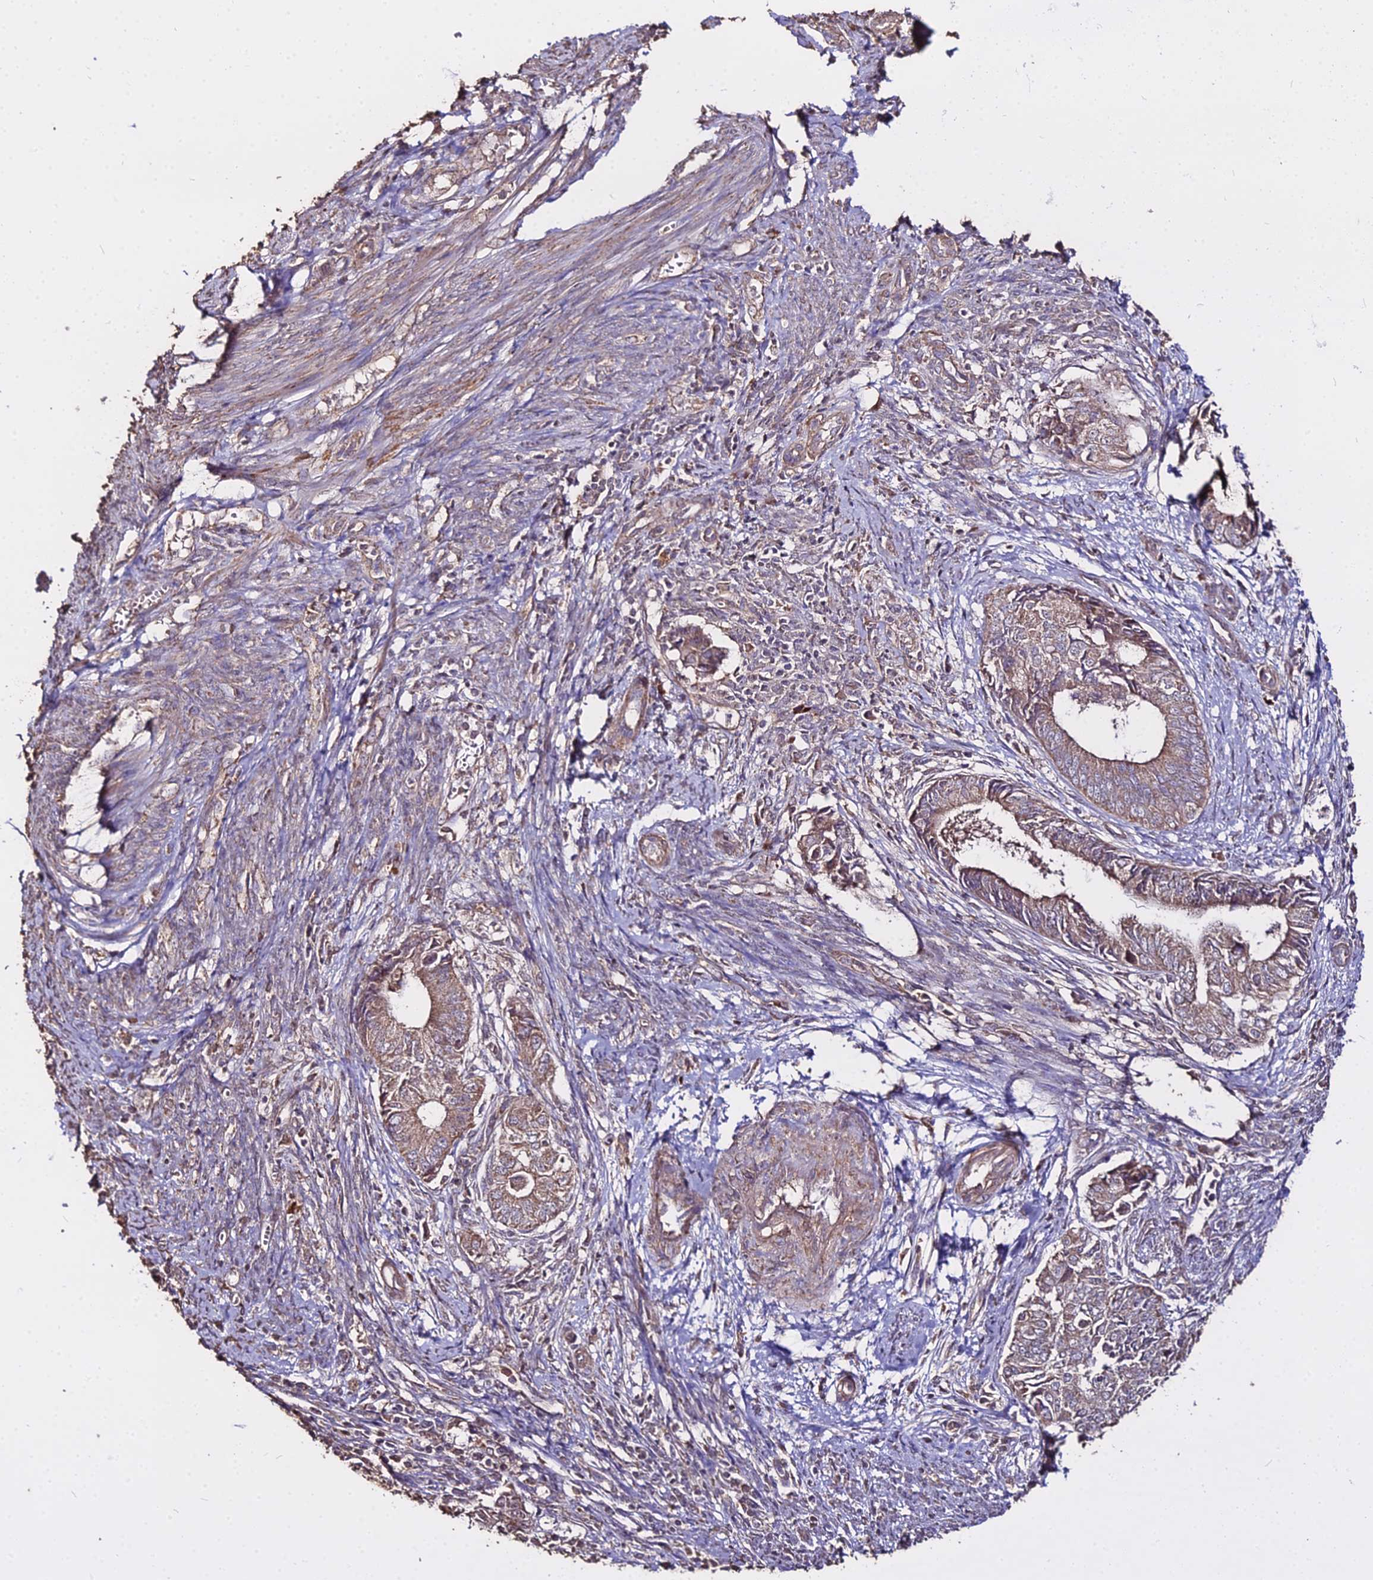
{"staining": {"intensity": "weak", "quantity": ">75%", "location": "cytoplasmic/membranous"}, "tissue": "endometrial cancer", "cell_type": "Tumor cells", "image_type": "cancer", "snomed": [{"axis": "morphology", "description": "Adenocarcinoma, NOS"}, {"axis": "topography", "description": "Endometrium"}], "caption": "A low amount of weak cytoplasmic/membranous expression is appreciated in about >75% of tumor cells in endometrial cancer tissue.", "gene": "METTL13", "patient": {"sex": "female", "age": 62}}